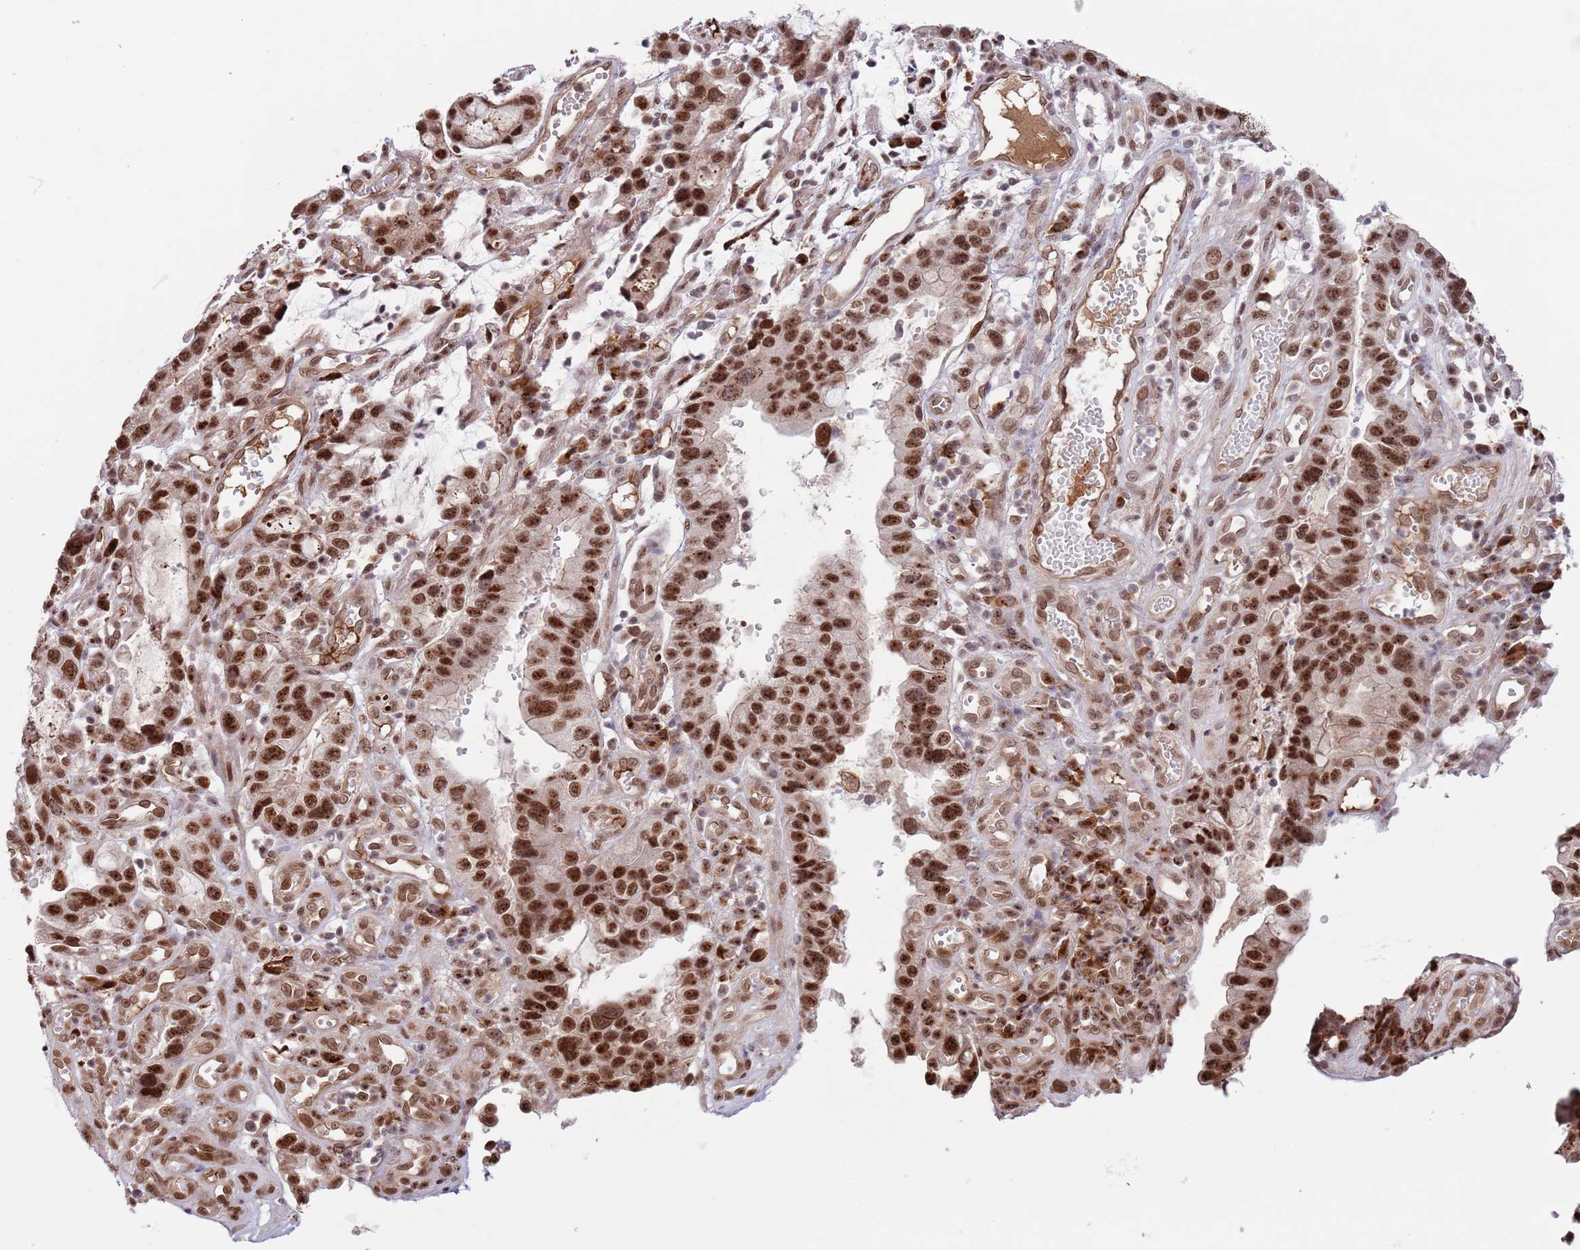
{"staining": {"intensity": "strong", "quantity": ">75%", "location": "nuclear"}, "tissue": "stomach cancer", "cell_type": "Tumor cells", "image_type": "cancer", "snomed": [{"axis": "morphology", "description": "Adenocarcinoma, NOS"}, {"axis": "topography", "description": "Stomach"}], "caption": "Protein expression analysis of adenocarcinoma (stomach) exhibits strong nuclear staining in about >75% of tumor cells.", "gene": "SIPA1L3", "patient": {"sex": "male", "age": 55}}